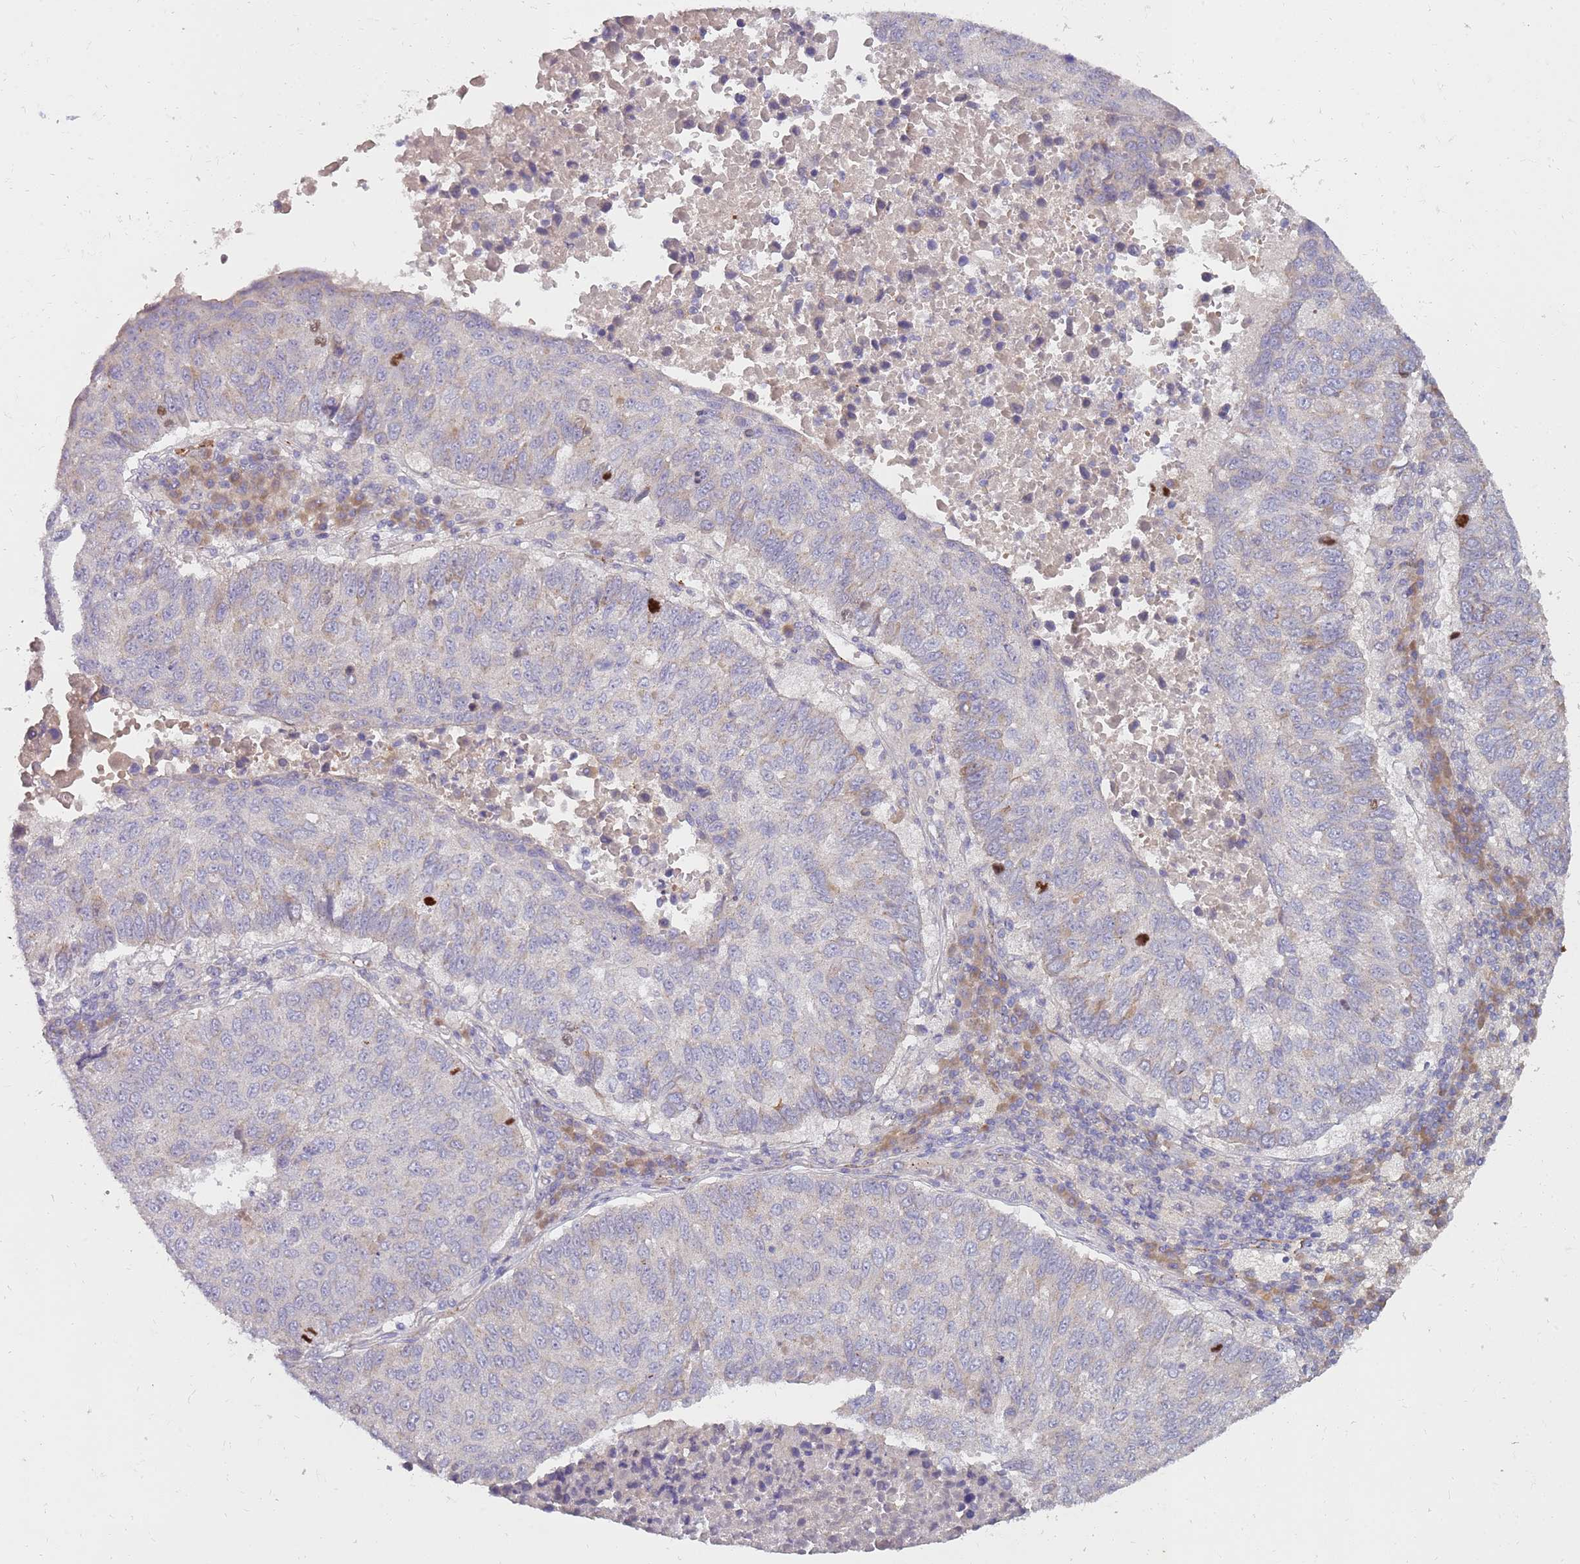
{"staining": {"intensity": "negative", "quantity": "none", "location": "none"}, "tissue": "lung cancer", "cell_type": "Tumor cells", "image_type": "cancer", "snomed": [{"axis": "morphology", "description": "Squamous cell carcinoma, NOS"}, {"axis": "topography", "description": "Lung"}], "caption": "This is an IHC histopathology image of human squamous cell carcinoma (lung). There is no expression in tumor cells.", "gene": "NMUR2", "patient": {"sex": "male", "age": 73}}